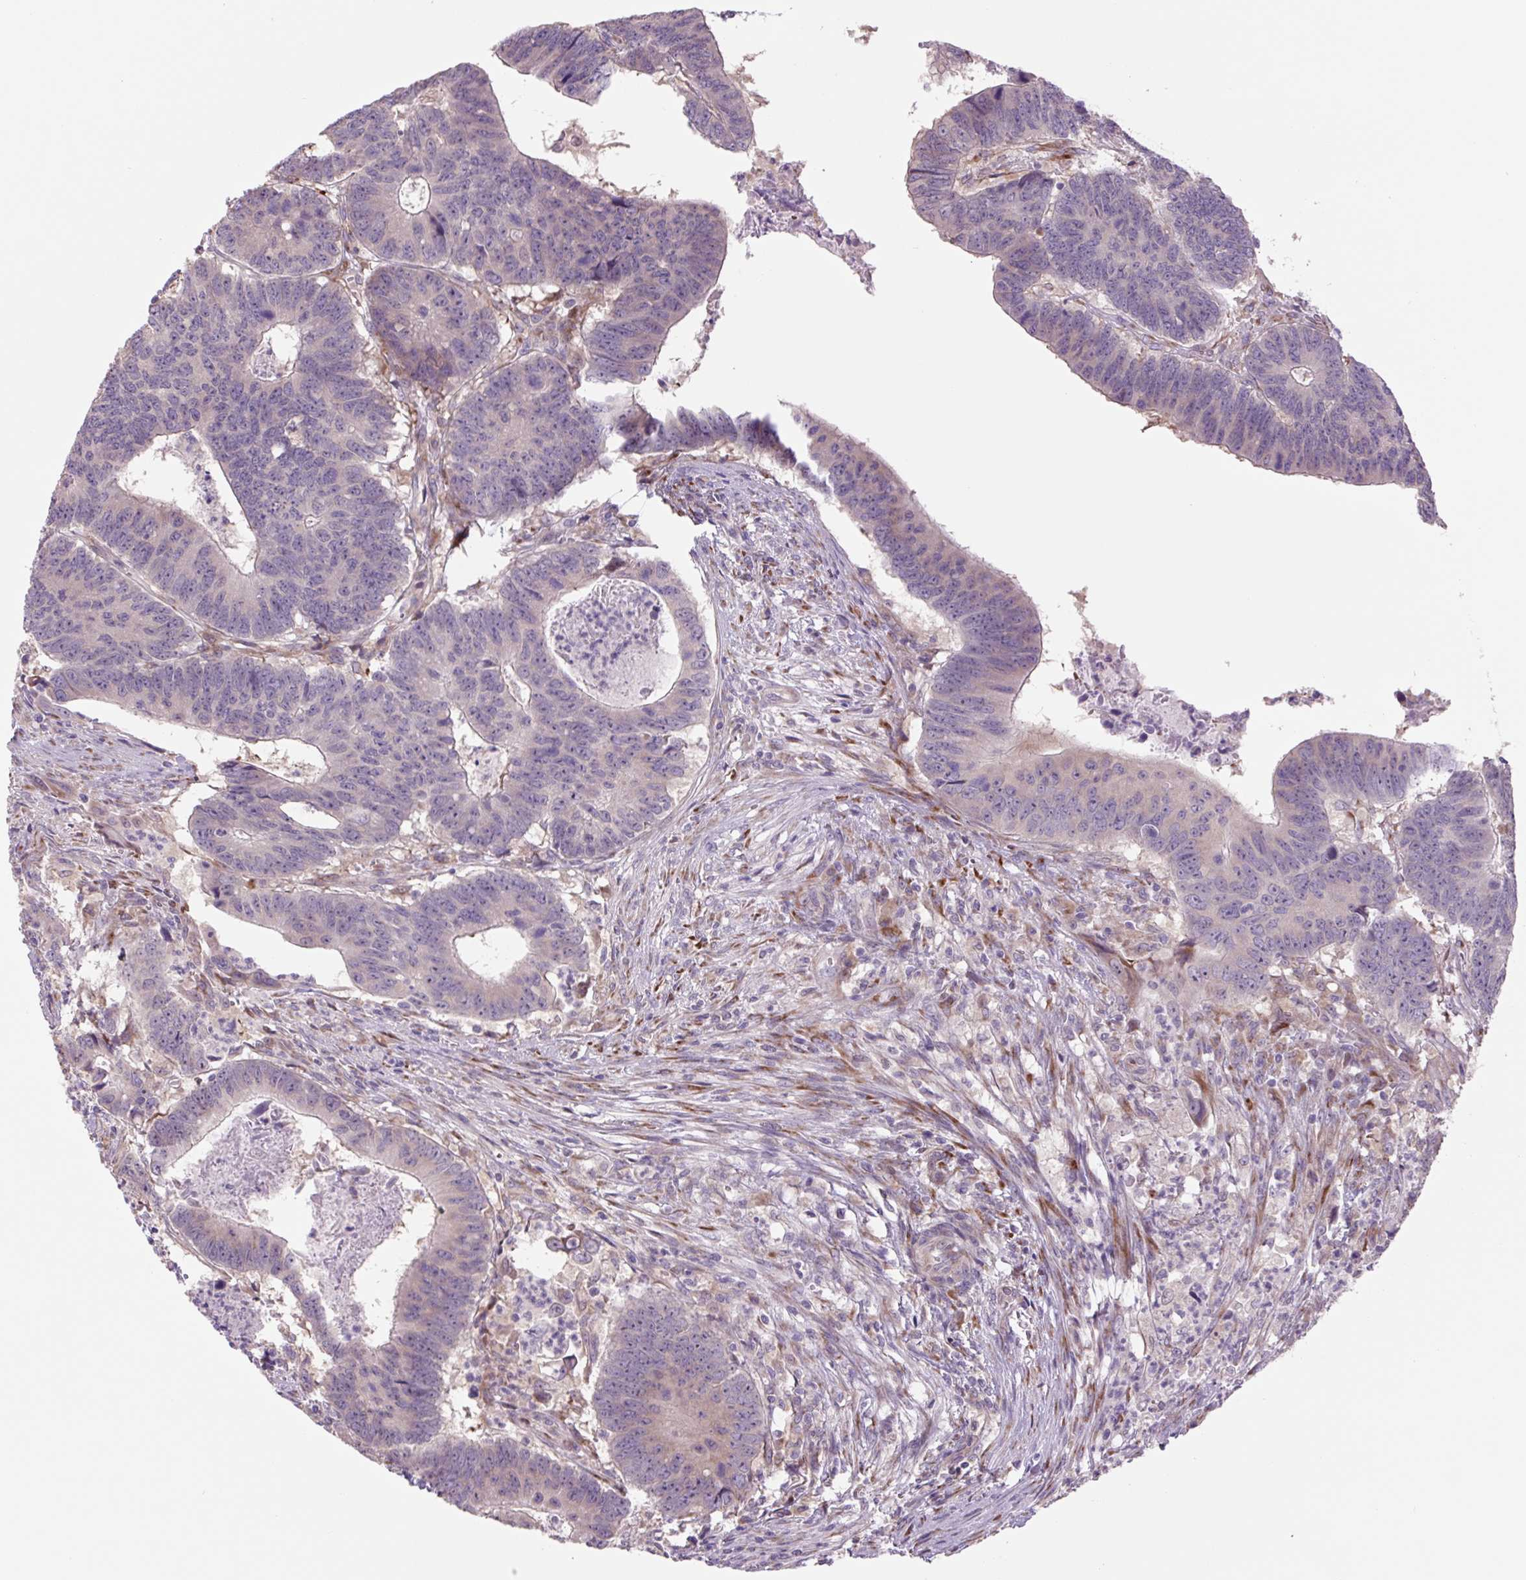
{"staining": {"intensity": "weak", "quantity": "<25%", "location": "cytoplasmic/membranous"}, "tissue": "colorectal cancer", "cell_type": "Tumor cells", "image_type": "cancer", "snomed": [{"axis": "morphology", "description": "Adenocarcinoma, NOS"}, {"axis": "topography", "description": "Colon"}], "caption": "The image demonstrates no significant expression in tumor cells of colorectal adenocarcinoma.", "gene": "PLA2G4A", "patient": {"sex": "male", "age": 62}}